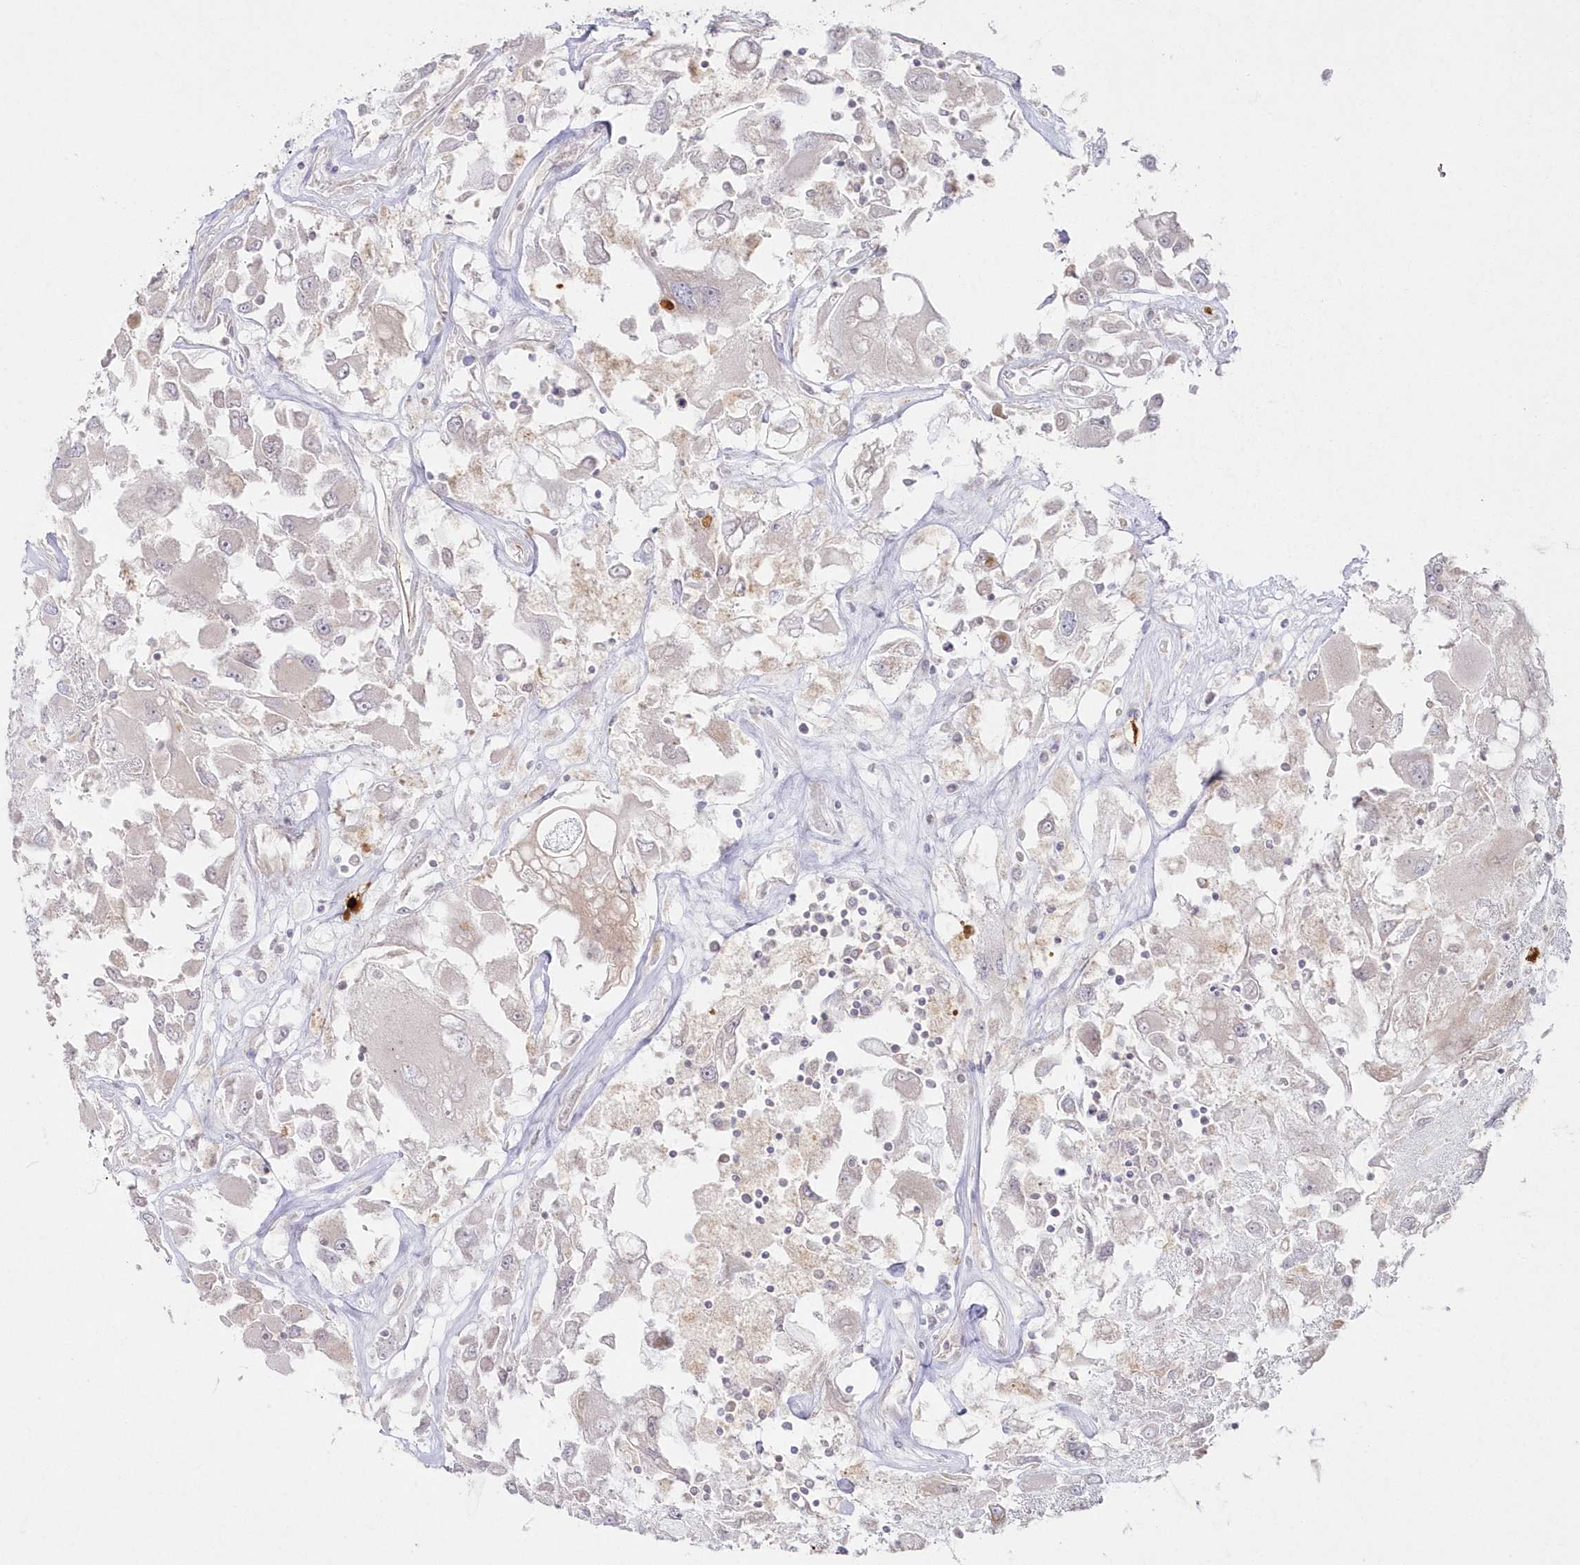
{"staining": {"intensity": "negative", "quantity": "none", "location": "none"}, "tissue": "renal cancer", "cell_type": "Tumor cells", "image_type": "cancer", "snomed": [{"axis": "morphology", "description": "Adenocarcinoma, NOS"}, {"axis": "topography", "description": "Kidney"}], "caption": "Immunohistochemistry photomicrograph of neoplastic tissue: human renal adenocarcinoma stained with DAB shows no significant protein positivity in tumor cells.", "gene": "ARSB", "patient": {"sex": "female", "age": 52}}